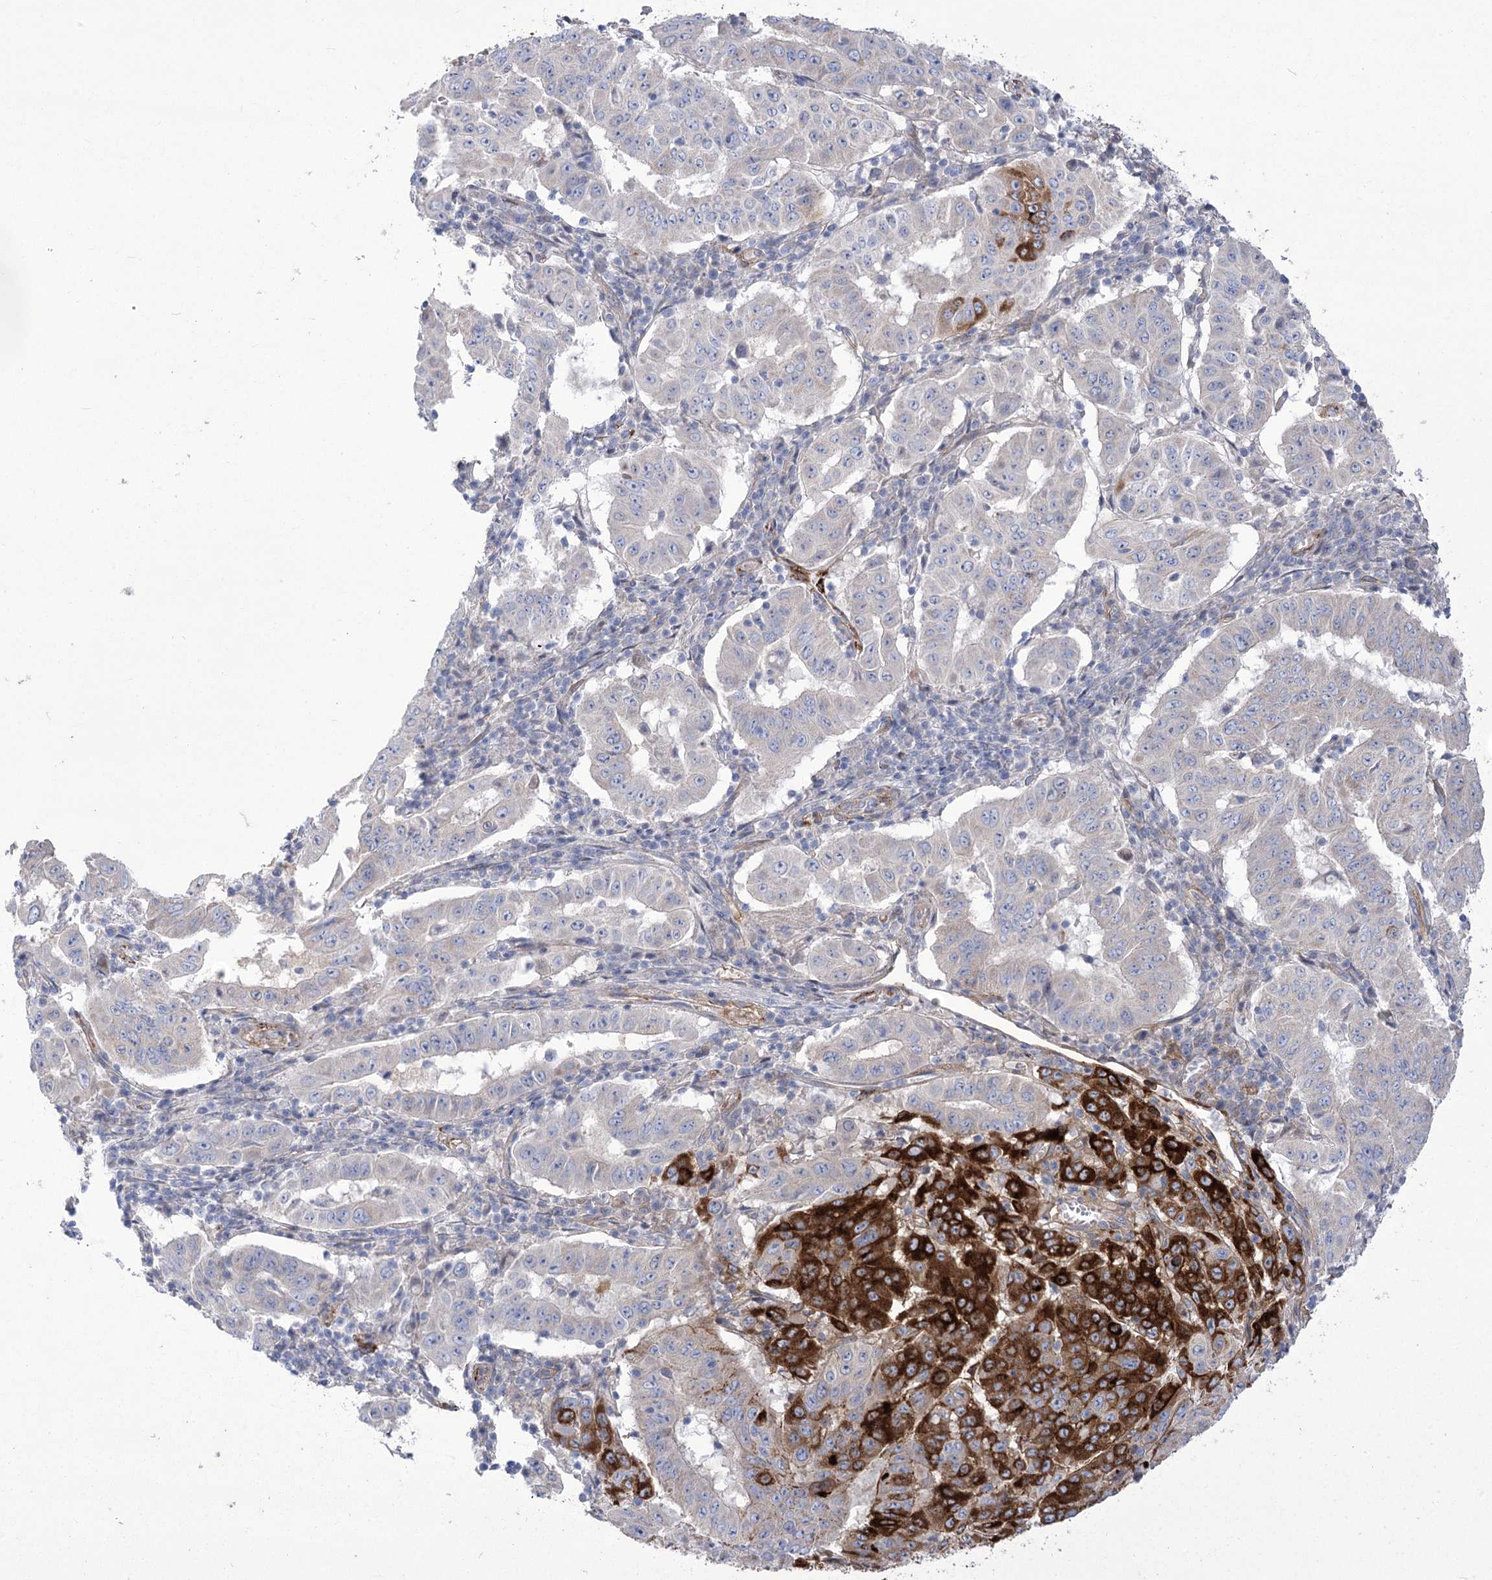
{"staining": {"intensity": "strong", "quantity": "25%-75%", "location": "cytoplasmic/membranous"}, "tissue": "pancreatic cancer", "cell_type": "Tumor cells", "image_type": "cancer", "snomed": [{"axis": "morphology", "description": "Adenocarcinoma, NOS"}, {"axis": "topography", "description": "Pancreas"}], "caption": "Protein analysis of pancreatic cancer tissue shows strong cytoplasmic/membranous expression in about 25%-75% of tumor cells. (Stains: DAB in brown, nuclei in blue, Microscopy: brightfield microscopy at high magnification).", "gene": "ANGPTL3", "patient": {"sex": "male", "age": 63}}